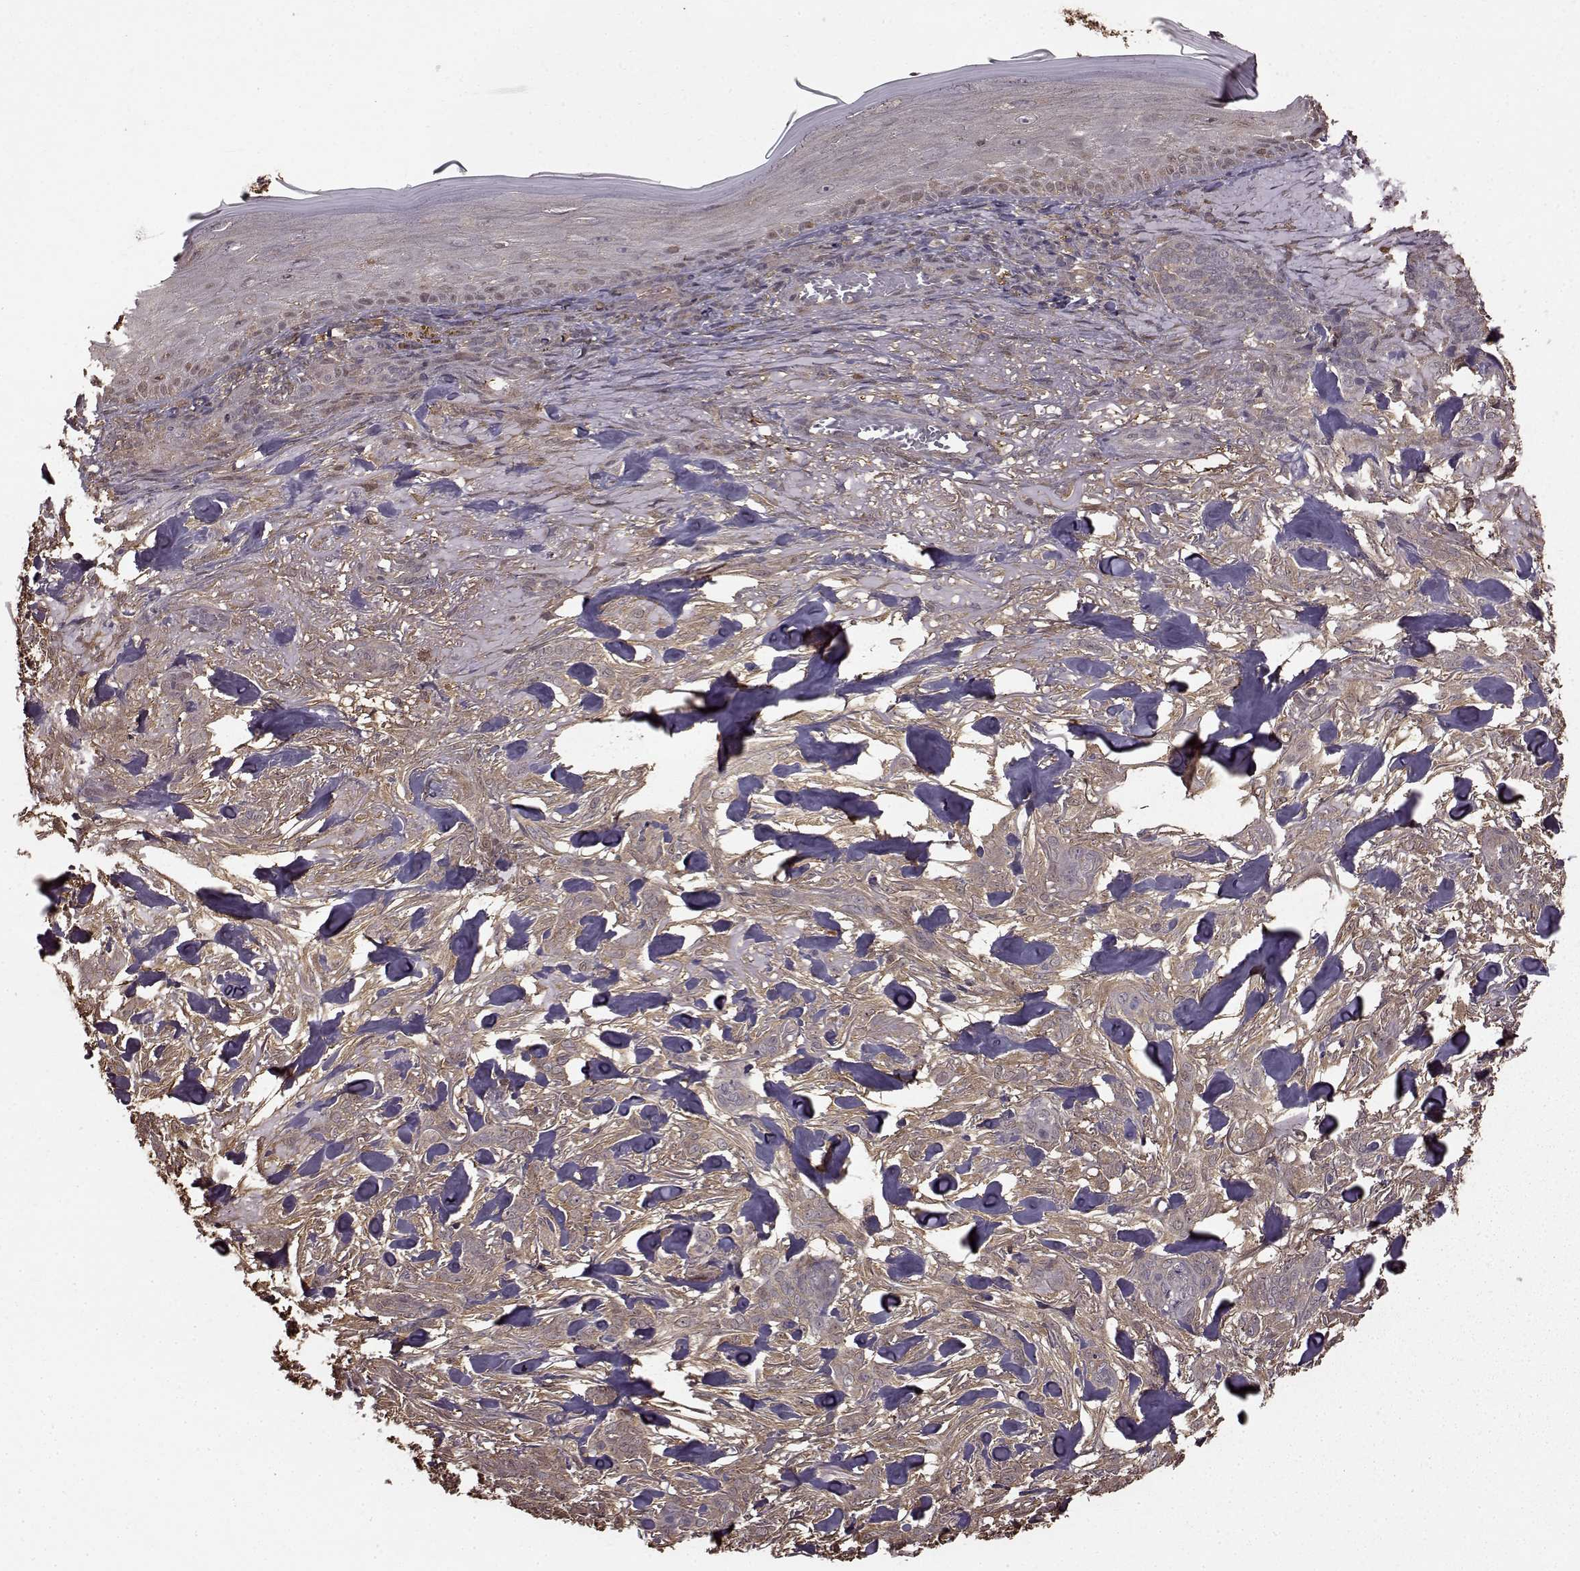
{"staining": {"intensity": "negative", "quantity": "none", "location": "none"}, "tissue": "skin cancer", "cell_type": "Tumor cells", "image_type": "cancer", "snomed": [{"axis": "morphology", "description": "Basal cell carcinoma"}, {"axis": "topography", "description": "Skin"}], "caption": "Tumor cells show no significant protein staining in skin cancer (basal cell carcinoma).", "gene": "NME1-NME2", "patient": {"sex": "female", "age": 61}}